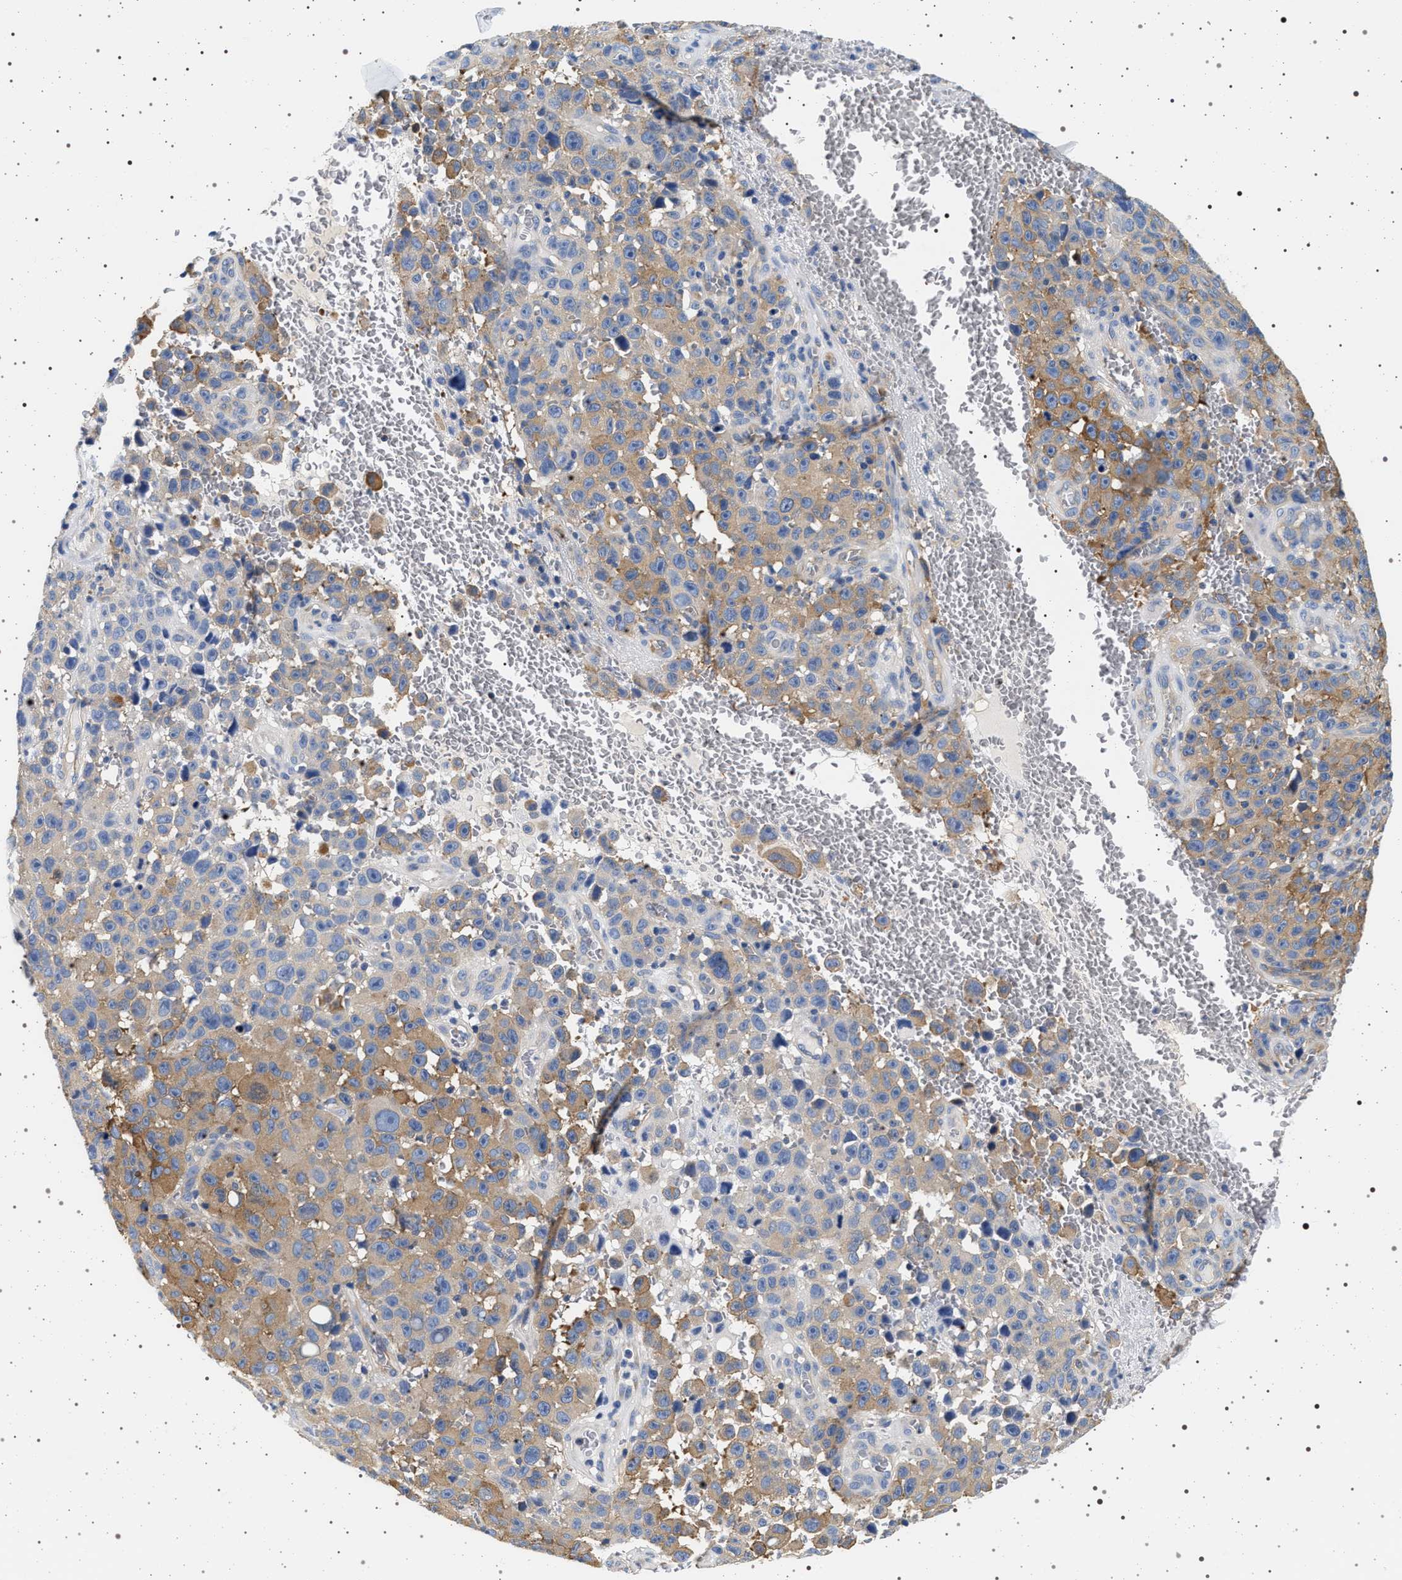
{"staining": {"intensity": "moderate", "quantity": "25%-75%", "location": "cytoplasmic/membranous"}, "tissue": "melanoma", "cell_type": "Tumor cells", "image_type": "cancer", "snomed": [{"axis": "morphology", "description": "Malignant melanoma, NOS"}, {"axis": "topography", "description": "Skin"}], "caption": "Protein analysis of melanoma tissue shows moderate cytoplasmic/membranous positivity in approximately 25%-75% of tumor cells. Using DAB (brown) and hematoxylin (blue) stains, captured at high magnification using brightfield microscopy.", "gene": "HSD17B1", "patient": {"sex": "female", "age": 82}}